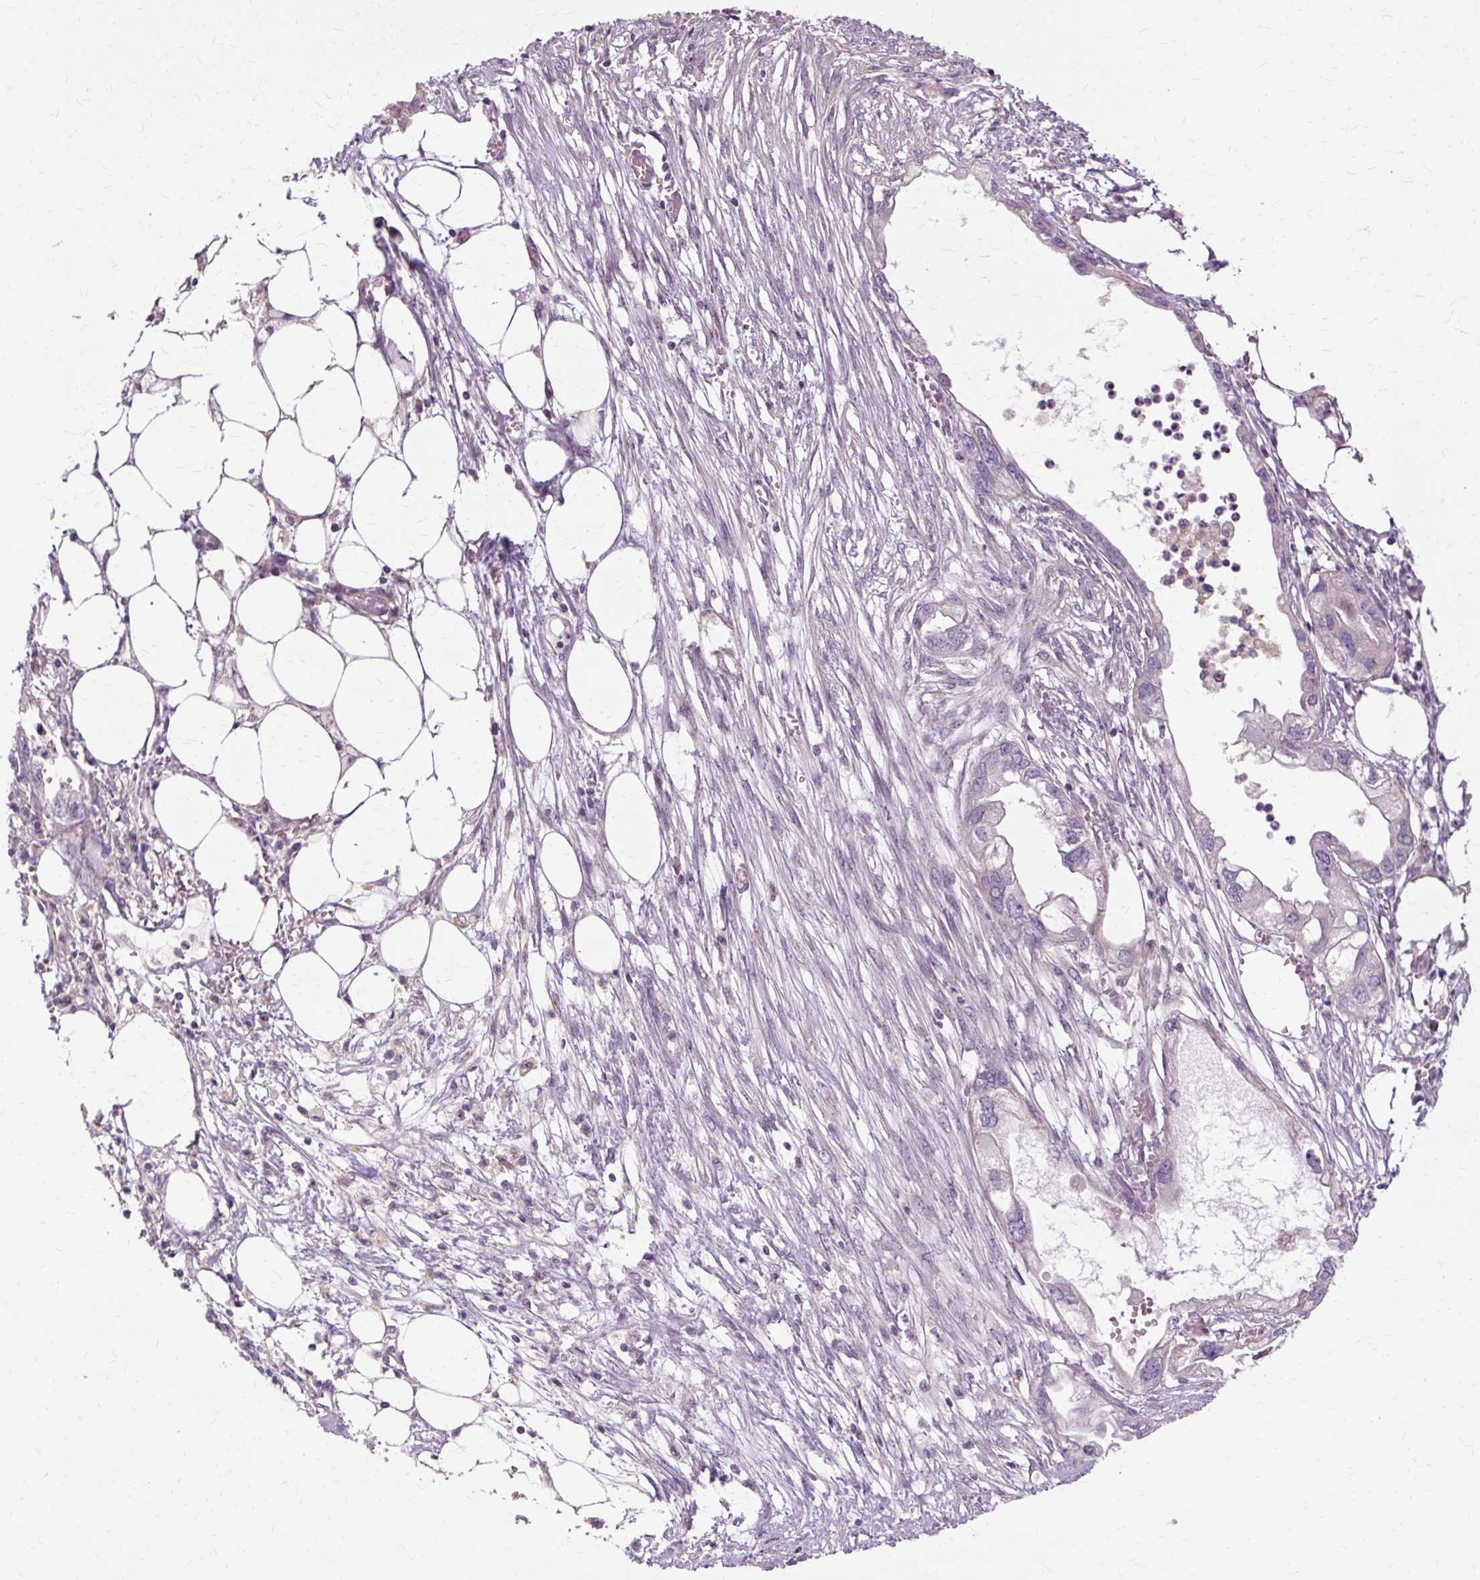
{"staining": {"intensity": "negative", "quantity": "none", "location": "none"}, "tissue": "endometrial cancer", "cell_type": "Tumor cells", "image_type": "cancer", "snomed": [{"axis": "morphology", "description": "Adenocarcinoma, NOS"}, {"axis": "morphology", "description": "Adenocarcinoma, metastatic, NOS"}, {"axis": "topography", "description": "Adipose tissue"}, {"axis": "topography", "description": "Endometrium"}], "caption": "This is a micrograph of immunohistochemistry (IHC) staining of metastatic adenocarcinoma (endometrial), which shows no expression in tumor cells.", "gene": "TSPAN8", "patient": {"sex": "female", "age": 67}}